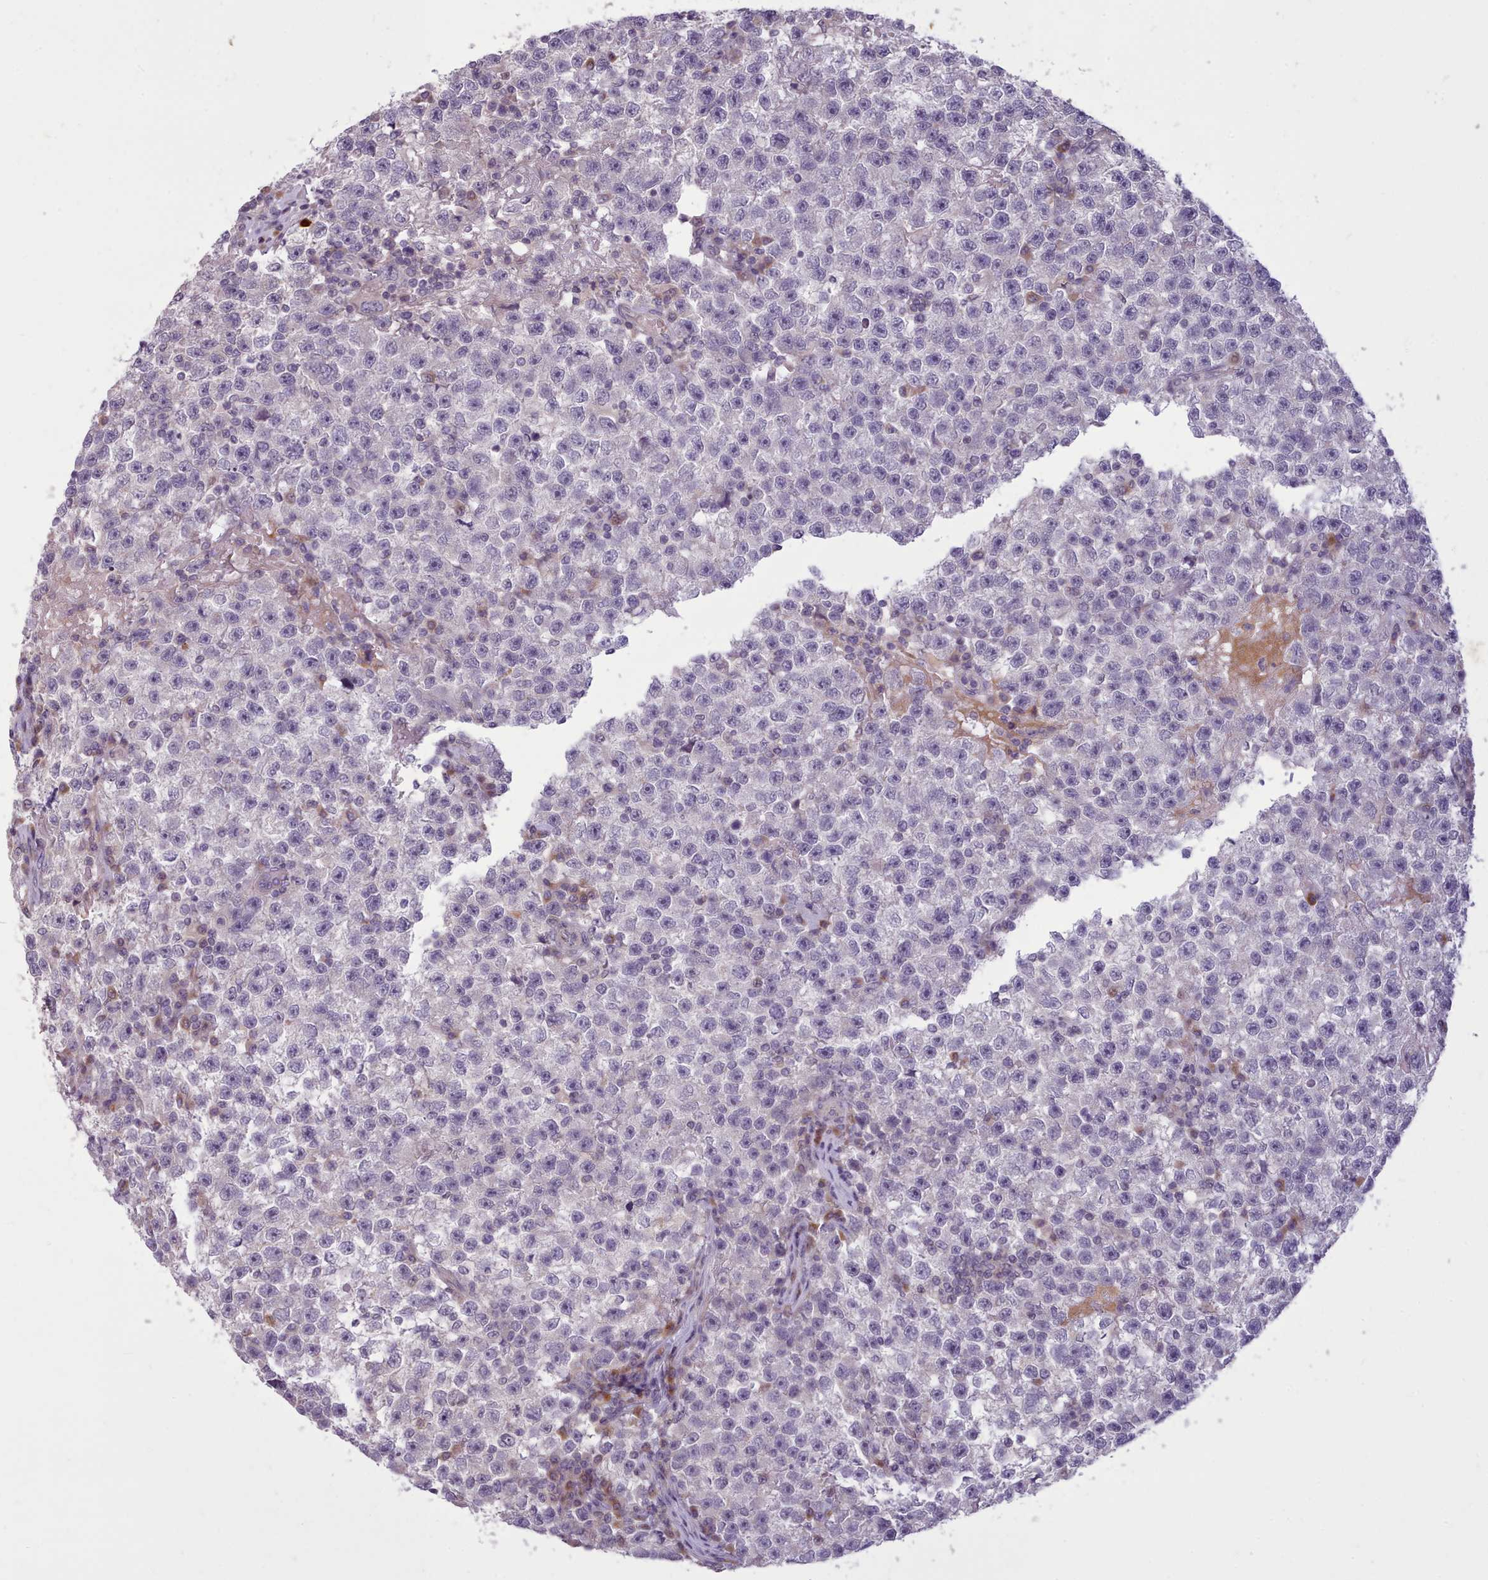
{"staining": {"intensity": "negative", "quantity": "none", "location": "none"}, "tissue": "testis cancer", "cell_type": "Tumor cells", "image_type": "cancer", "snomed": [{"axis": "morphology", "description": "Seminoma, NOS"}, {"axis": "topography", "description": "Testis"}], "caption": "Photomicrograph shows no protein staining in tumor cells of testis cancer tissue.", "gene": "NMRK1", "patient": {"sex": "male", "age": 22}}